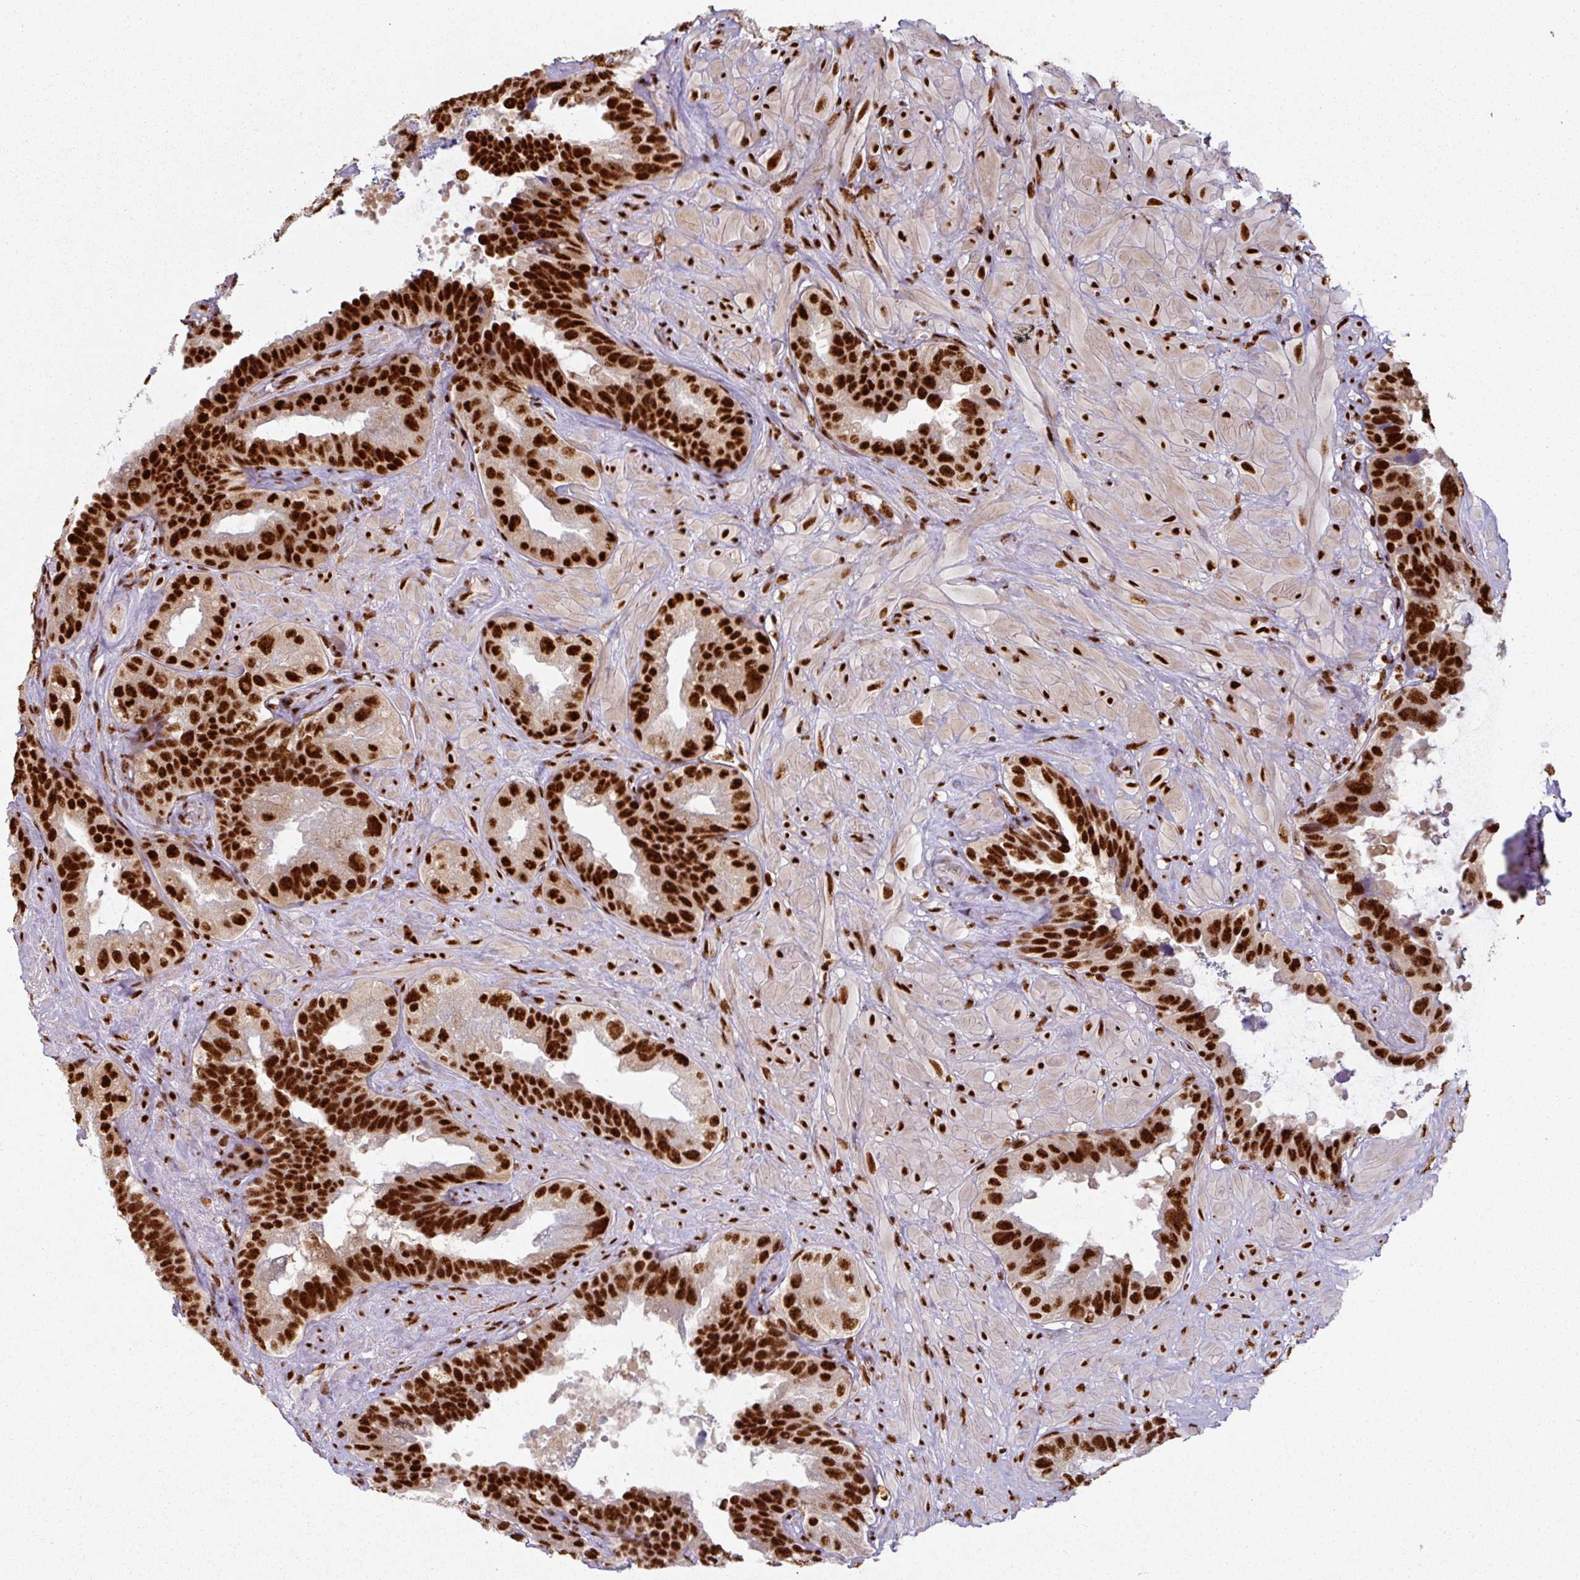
{"staining": {"intensity": "strong", "quantity": ">75%", "location": "nuclear"}, "tissue": "seminal vesicle", "cell_type": "Glandular cells", "image_type": "normal", "snomed": [{"axis": "morphology", "description": "Normal tissue, NOS"}, {"axis": "topography", "description": "Seminal veicle"}, {"axis": "topography", "description": "Peripheral nerve tissue"}], "caption": "Immunohistochemistry (IHC) micrograph of unremarkable seminal vesicle: seminal vesicle stained using immunohistochemistry displays high levels of strong protein expression localized specifically in the nuclear of glandular cells, appearing as a nuclear brown color.", "gene": "SIK3", "patient": {"sex": "male", "age": 76}}